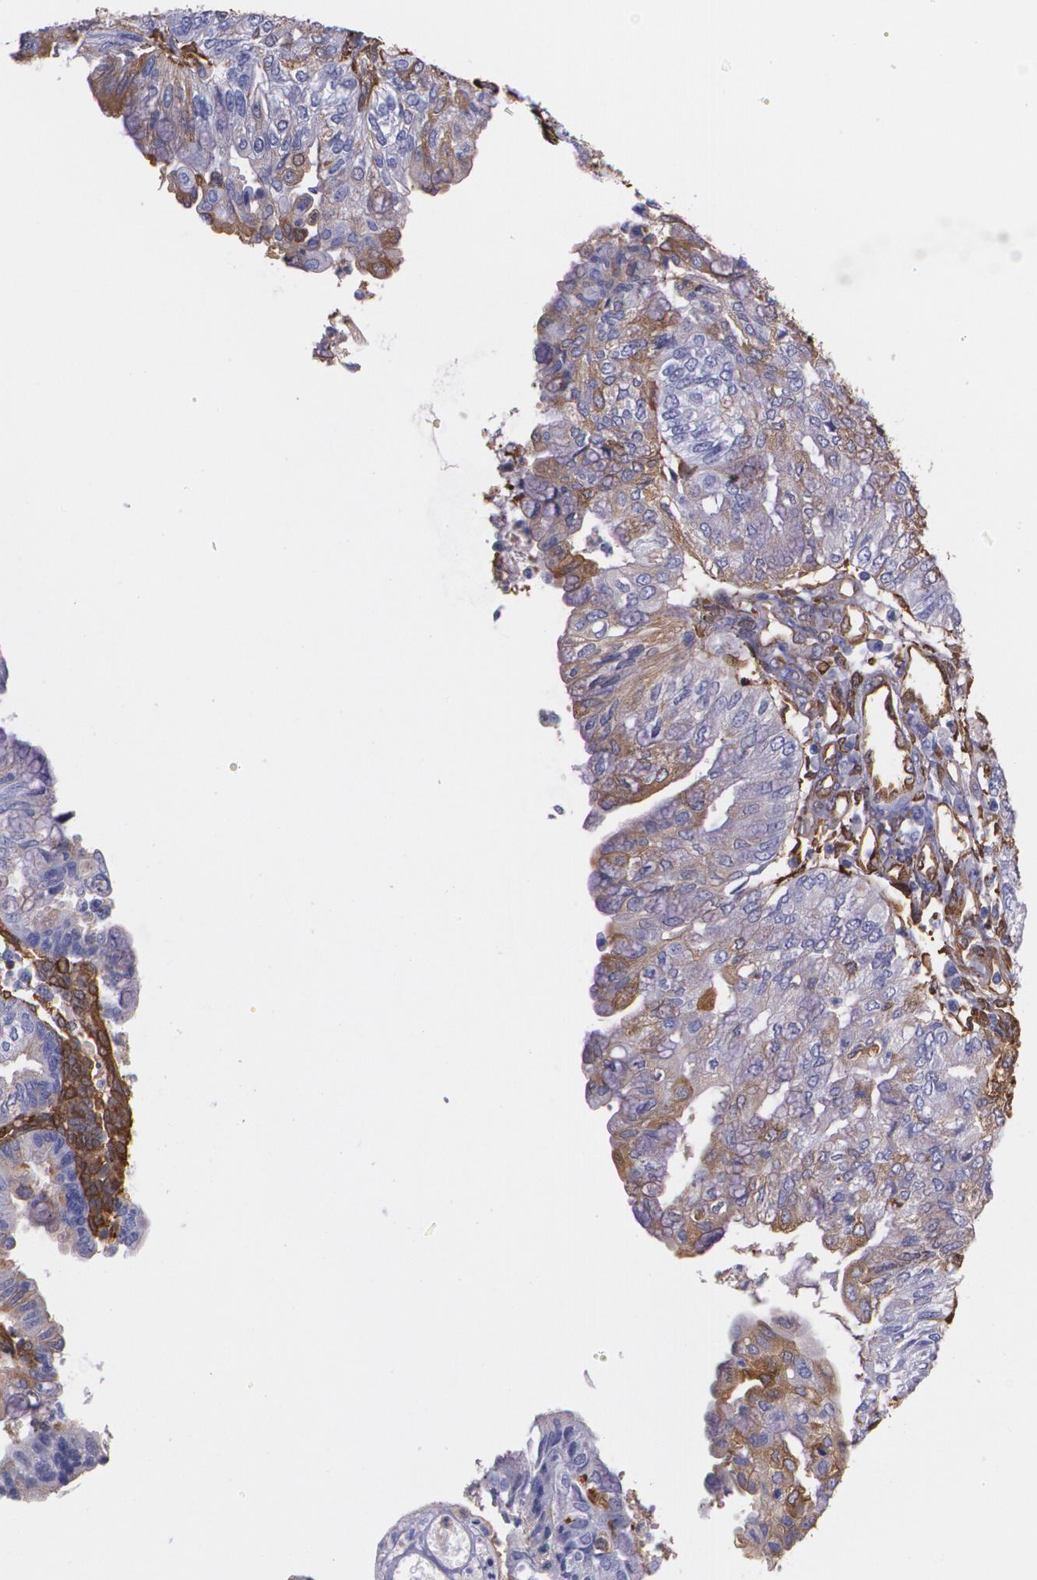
{"staining": {"intensity": "negative", "quantity": "none", "location": "none"}, "tissue": "endometrial cancer", "cell_type": "Tumor cells", "image_type": "cancer", "snomed": [{"axis": "morphology", "description": "Adenocarcinoma, NOS"}, {"axis": "topography", "description": "Endometrium"}], "caption": "Adenocarcinoma (endometrial) was stained to show a protein in brown. There is no significant expression in tumor cells.", "gene": "MMP2", "patient": {"sex": "female", "age": 59}}